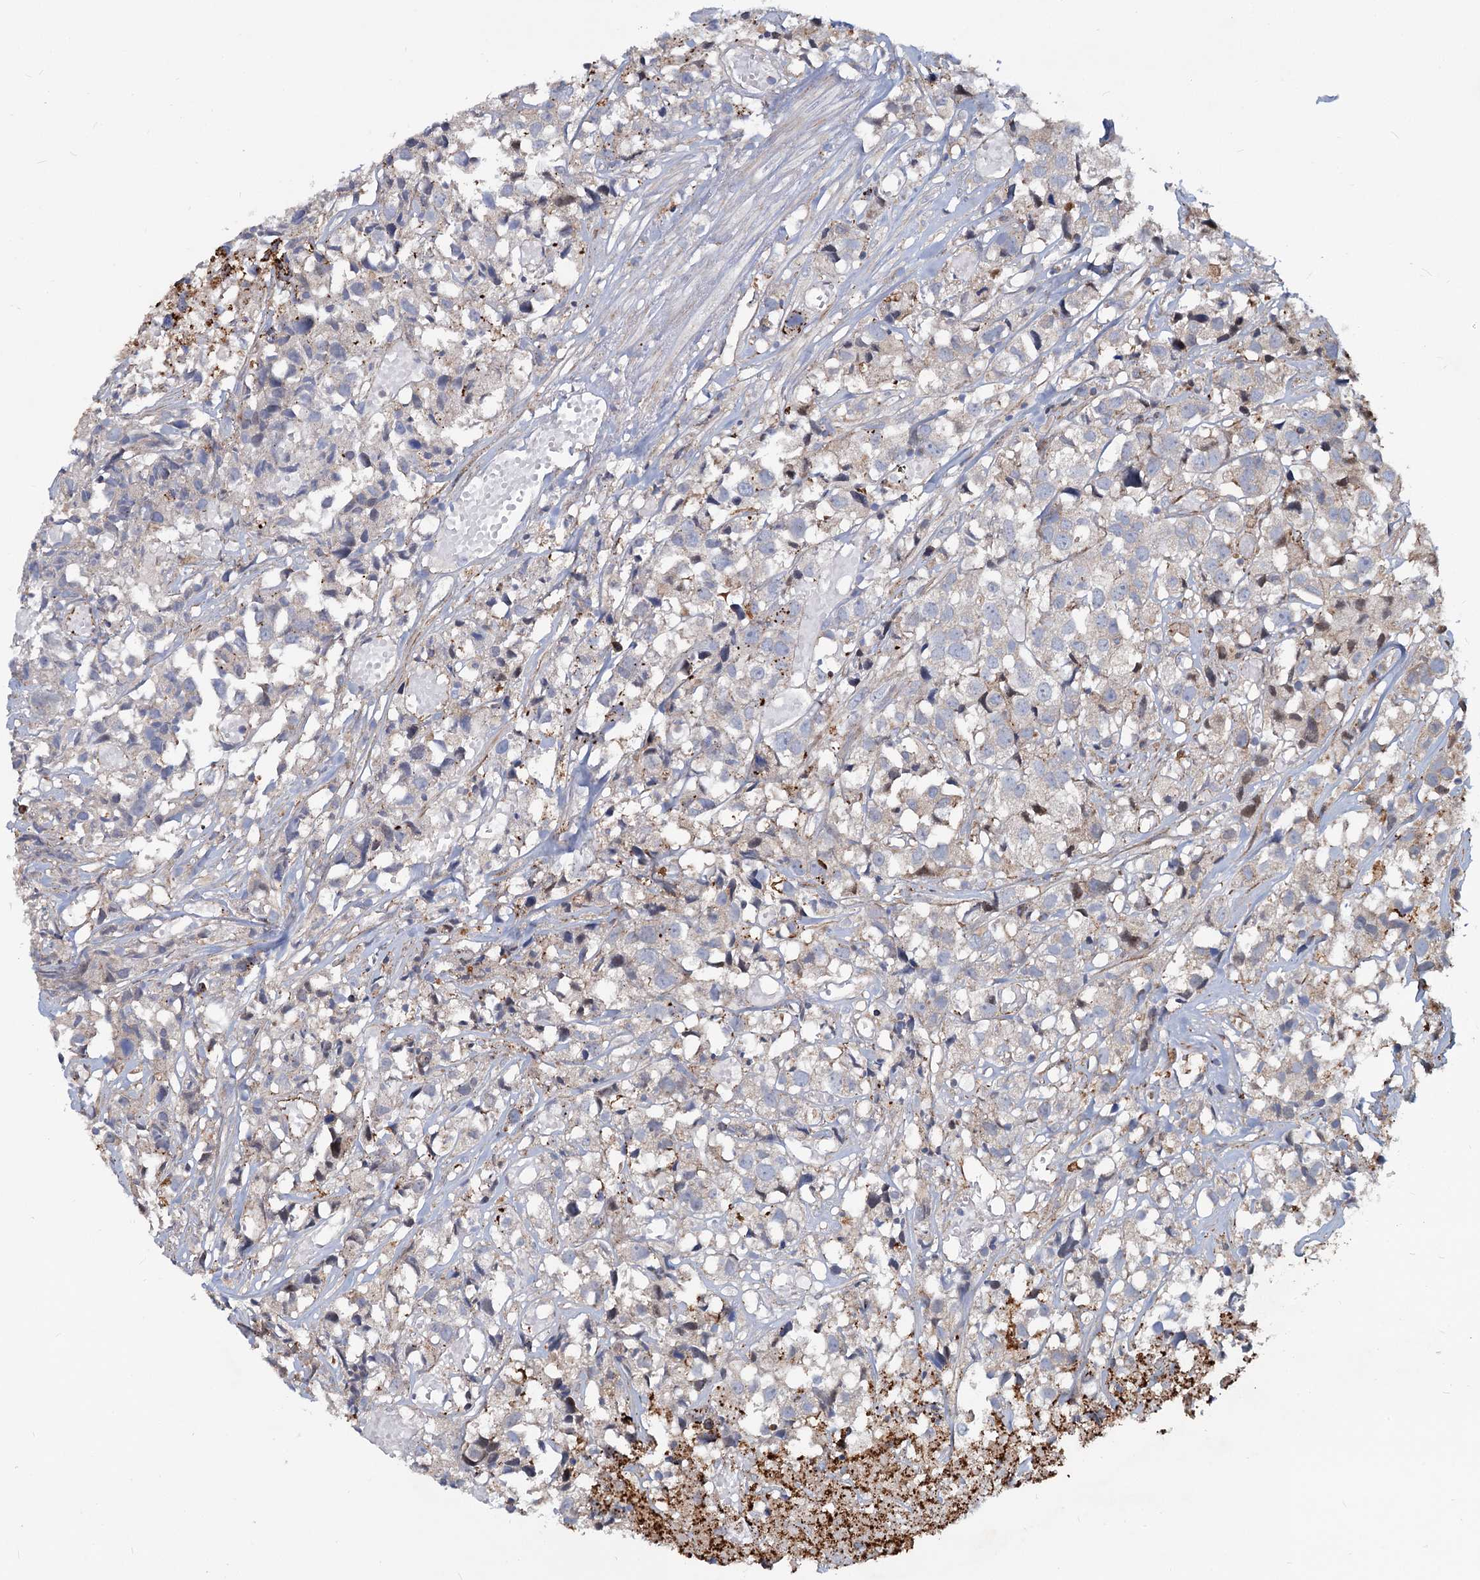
{"staining": {"intensity": "negative", "quantity": "none", "location": "none"}, "tissue": "urothelial cancer", "cell_type": "Tumor cells", "image_type": "cancer", "snomed": [{"axis": "morphology", "description": "Urothelial carcinoma, High grade"}, {"axis": "topography", "description": "Urinary bladder"}], "caption": "Immunohistochemistry of human high-grade urothelial carcinoma exhibits no staining in tumor cells. Nuclei are stained in blue.", "gene": "PSEN1", "patient": {"sex": "female", "age": 75}}